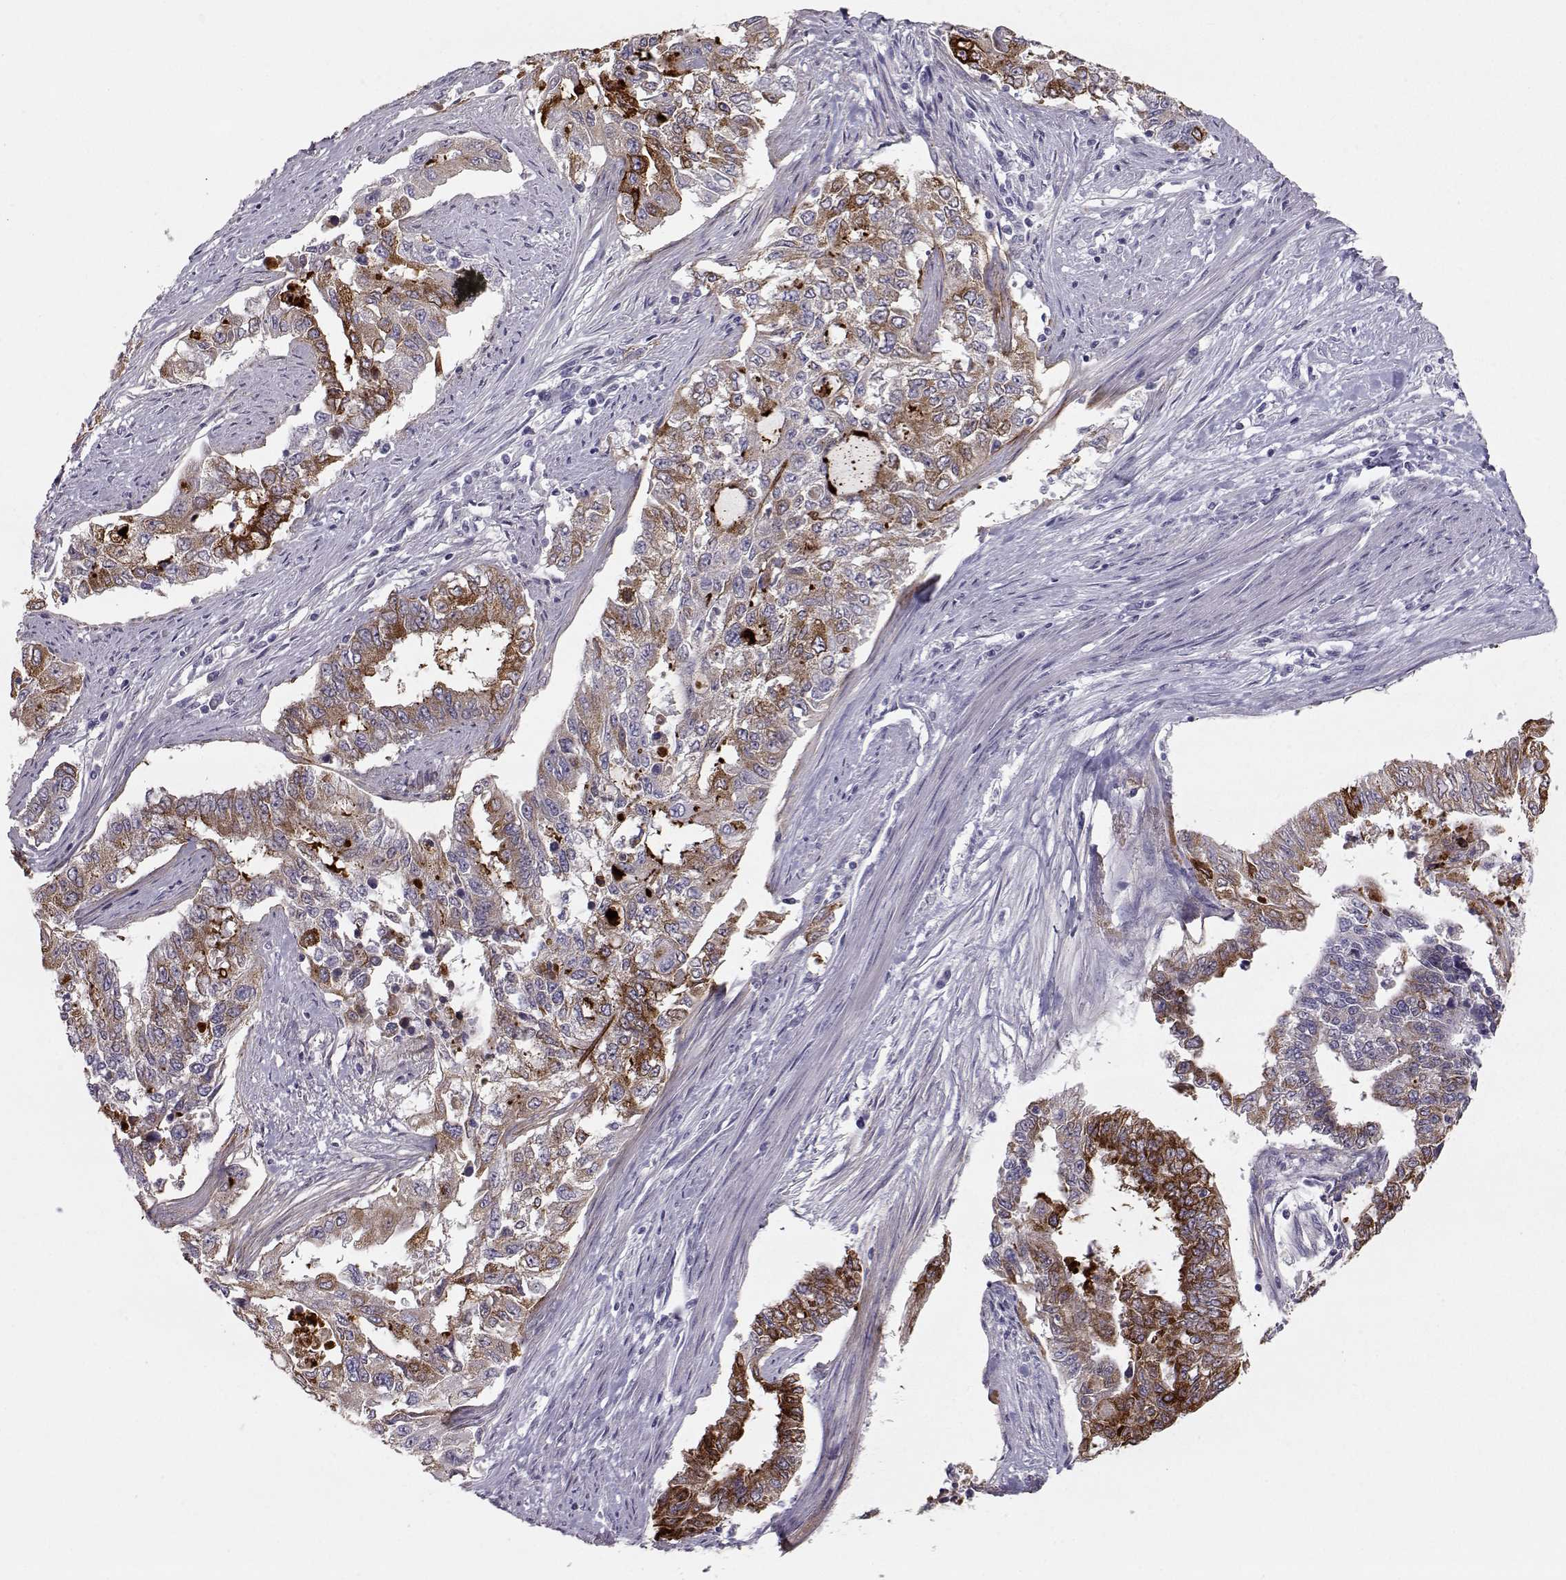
{"staining": {"intensity": "strong", "quantity": ">75%", "location": "cytoplasmic/membranous"}, "tissue": "endometrial cancer", "cell_type": "Tumor cells", "image_type": "cancer", "snomed": [{"axis": "morphology", "description": "Adenocarcinoma, NOS"}, {"axis": "topography", "description": "Uterus"}], "caption": "The histopathology image displays a brown stain indicating the presence of a protein in the cytoplasmic/membranous of tumor cells in adenocarcinoma (endometrial).", "gene": "LAMB3", "patient": {"sex": "female", "age": 59}}